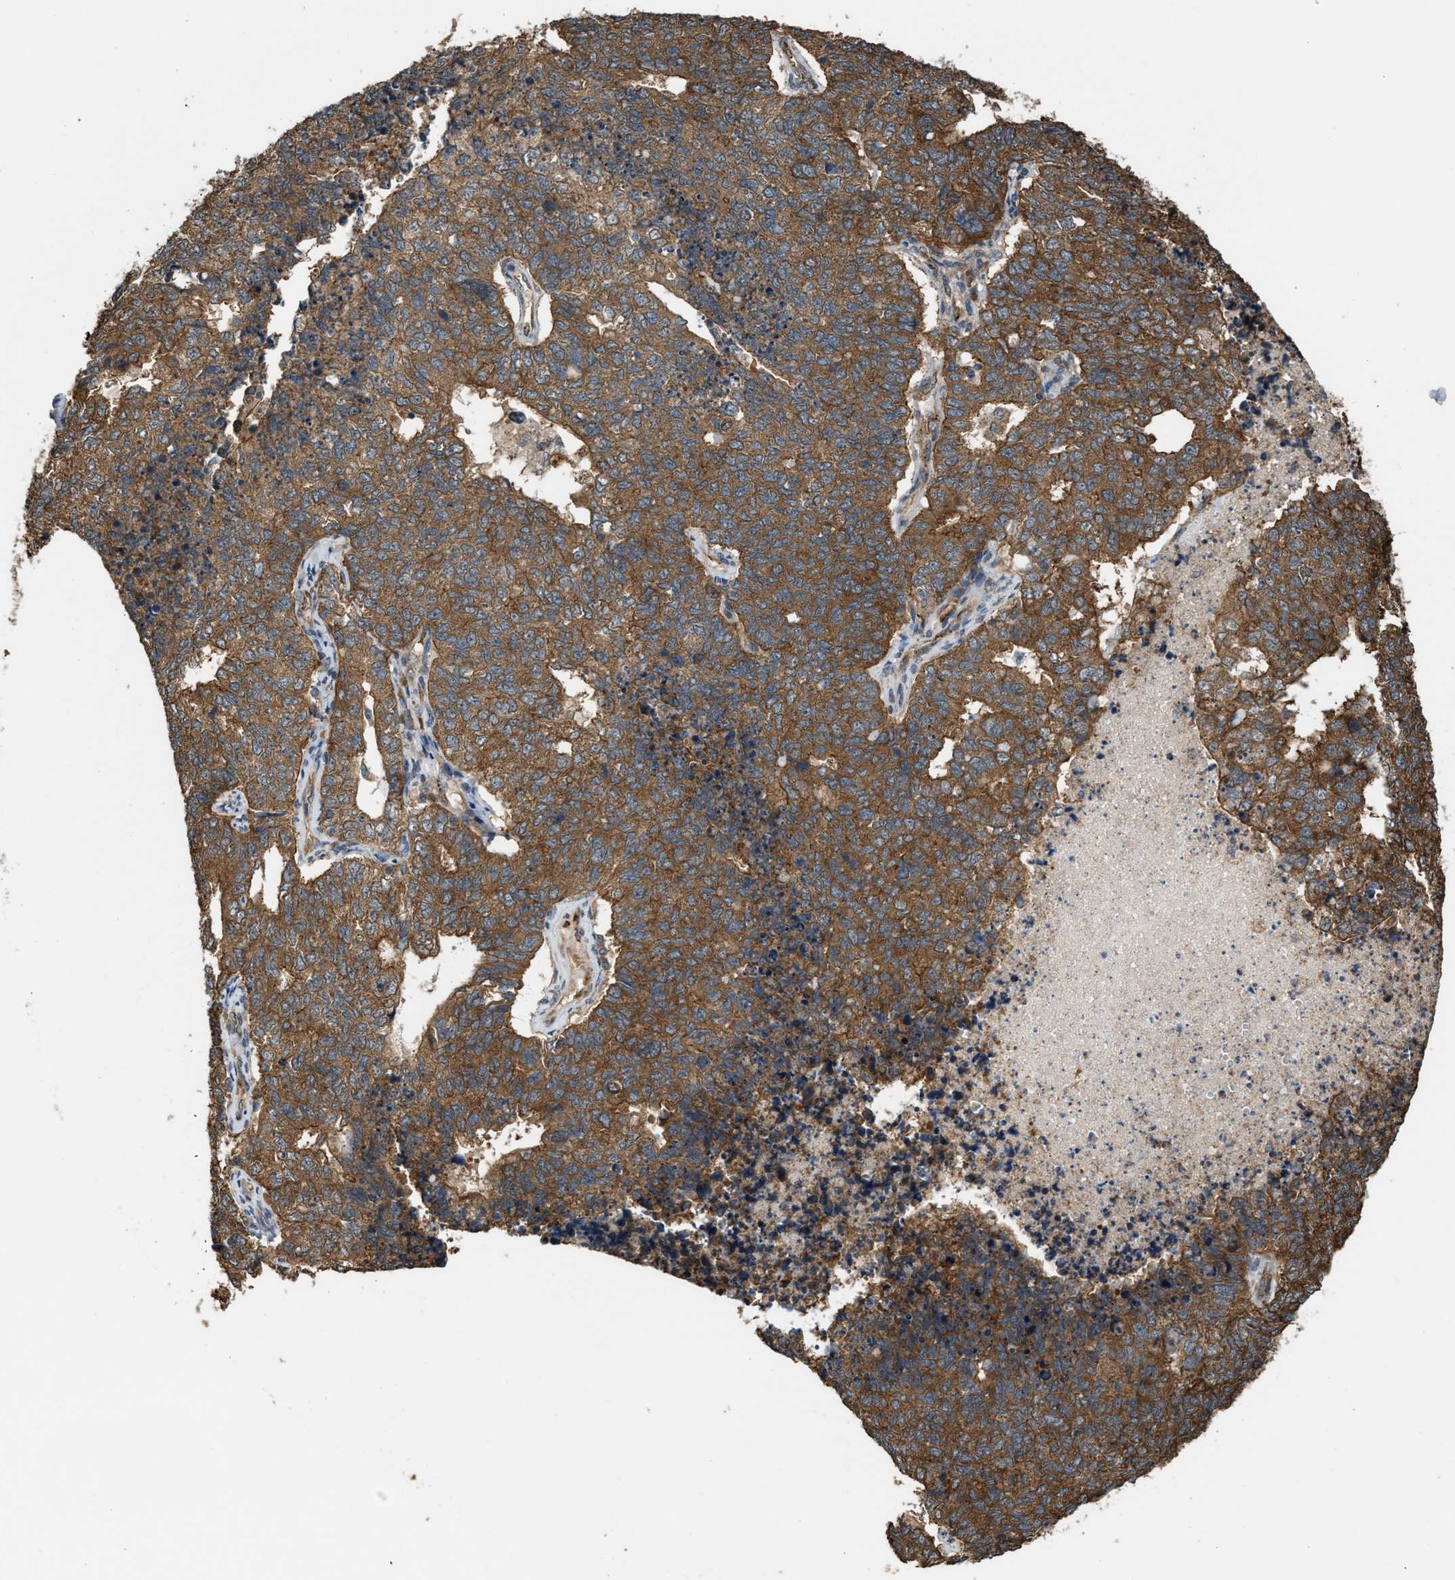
{"staining": {"intensity": "strong", "quantity": ">75%", "location": "cytoplasmic/membranous"}, "tissue": "cervical cancer", "cell_type": "Tumor cells", "image_type": "cancer", "snomed": [{"axis": "morphology", "description": "Squamous cell carcinoma, NOS"}, {"axis": "topography", "description": "Cervix"}], "caption": "A high amount of strong cytoplasmic/membranous expression is present in approximately >75% of tumor cells in squamous cell carcinoma (cervical) tissue. (Brightfield microscopy of DAB IHC at high magnification).", "gene": "ARHGEF5", "patient": {"sex": "female", "age": 63}}